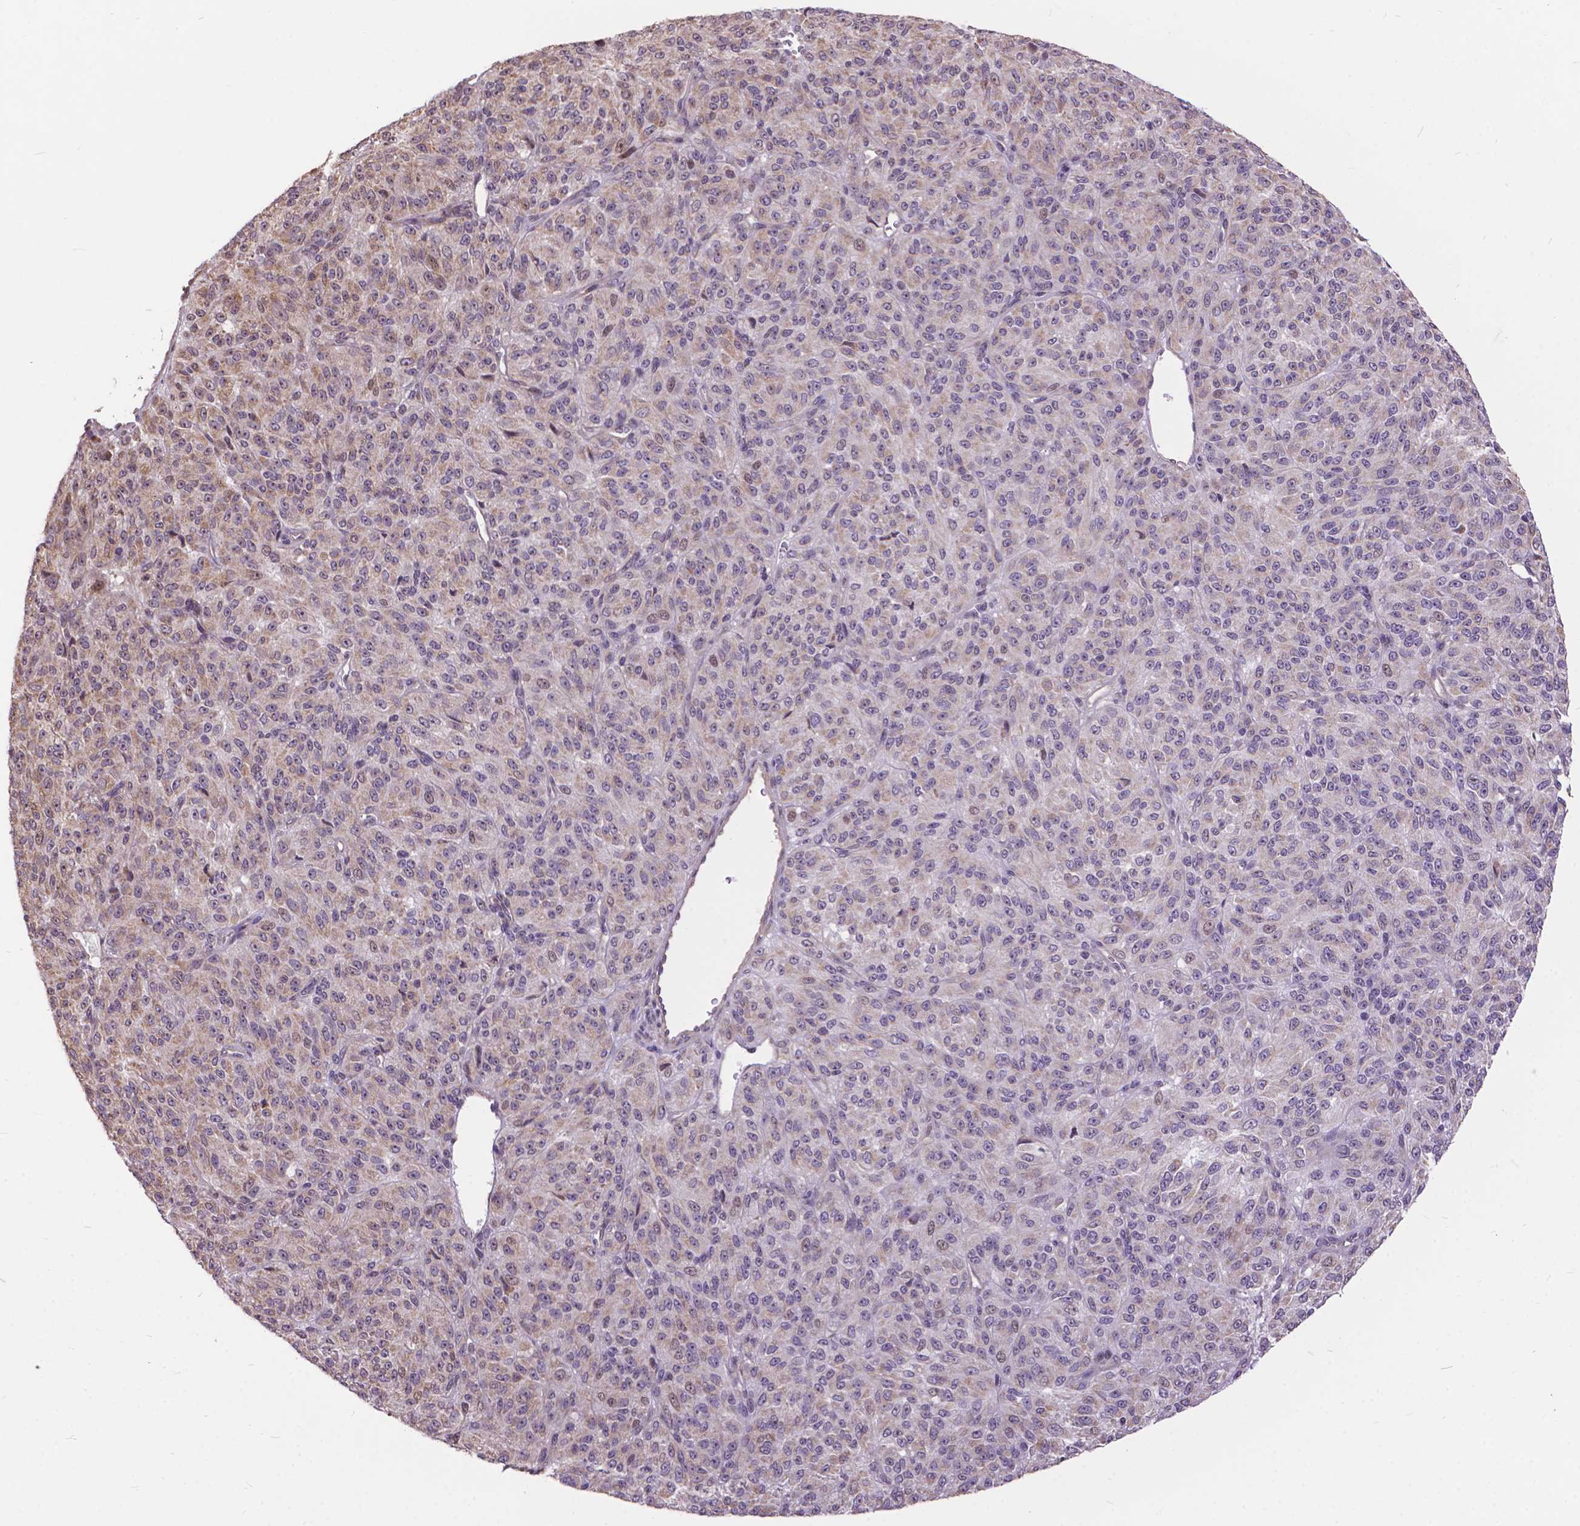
{"staining": {"intensity": "negative", "quantity": "none", "location": "none"}, "tissue": "melanoma", "cell_type": "Tumor cells", "image_type": "cancer", "snomed": [{"axis": "morphology", "description": "Malignant melanoma, Metastatic site"}, {"axis": "topography", "description": "Brain"}], "caption": "High magnification brightfield microscopy of malignant melanoma (metastatic site) stained with DAB (3,3'-diaminobenzidine) (brown) and counterstained with hematoxylin (blue): tumor cells show no significant expression.", "gene": "TMEM135", "patient": {"sex": "female", "age": 56}}